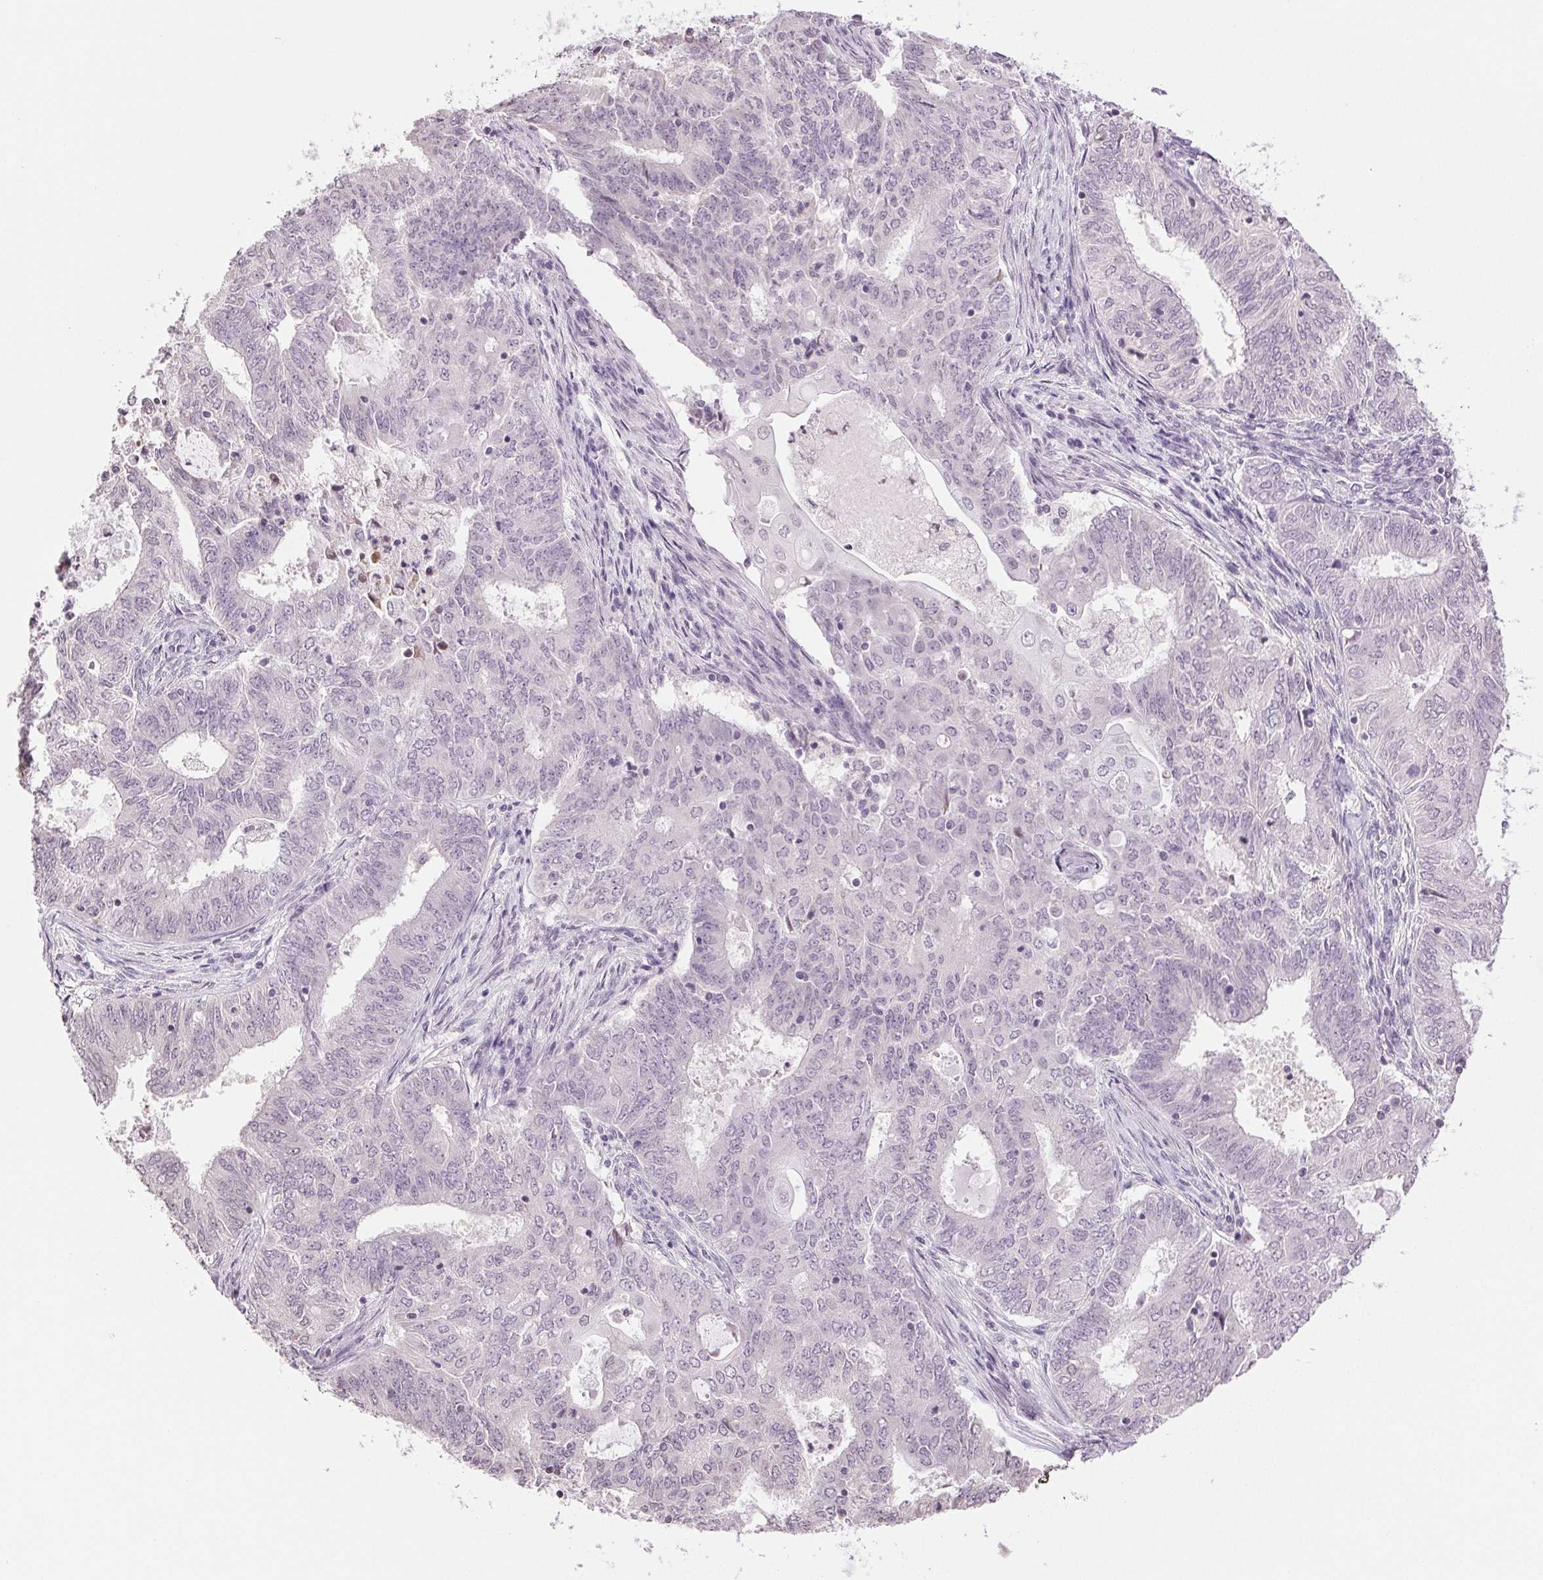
{"staining": {"intensity": "negative", "quantity": "none", "location": "none"}, "tissue": "endometrial cancer", "cell_type": "Tumor cells", "image_type": "cancer", "snomed": [{"axis": "morphology", "description": "Adenocarcinoma, NOS"}, {"axis": "topography", "description": "Endometrium"}], "caption": "An immunohistochemistry (IHC) photomicrograph of endometrial adenocarcinoma is shown. There is no staining in tumor cells of endometrial adenocarcinoma. (Brightfield microscopy of DAB immunohistochemistry at high magnification).", "gene": "TNNT3", "patient": {"sex": "female", "age": 62}}